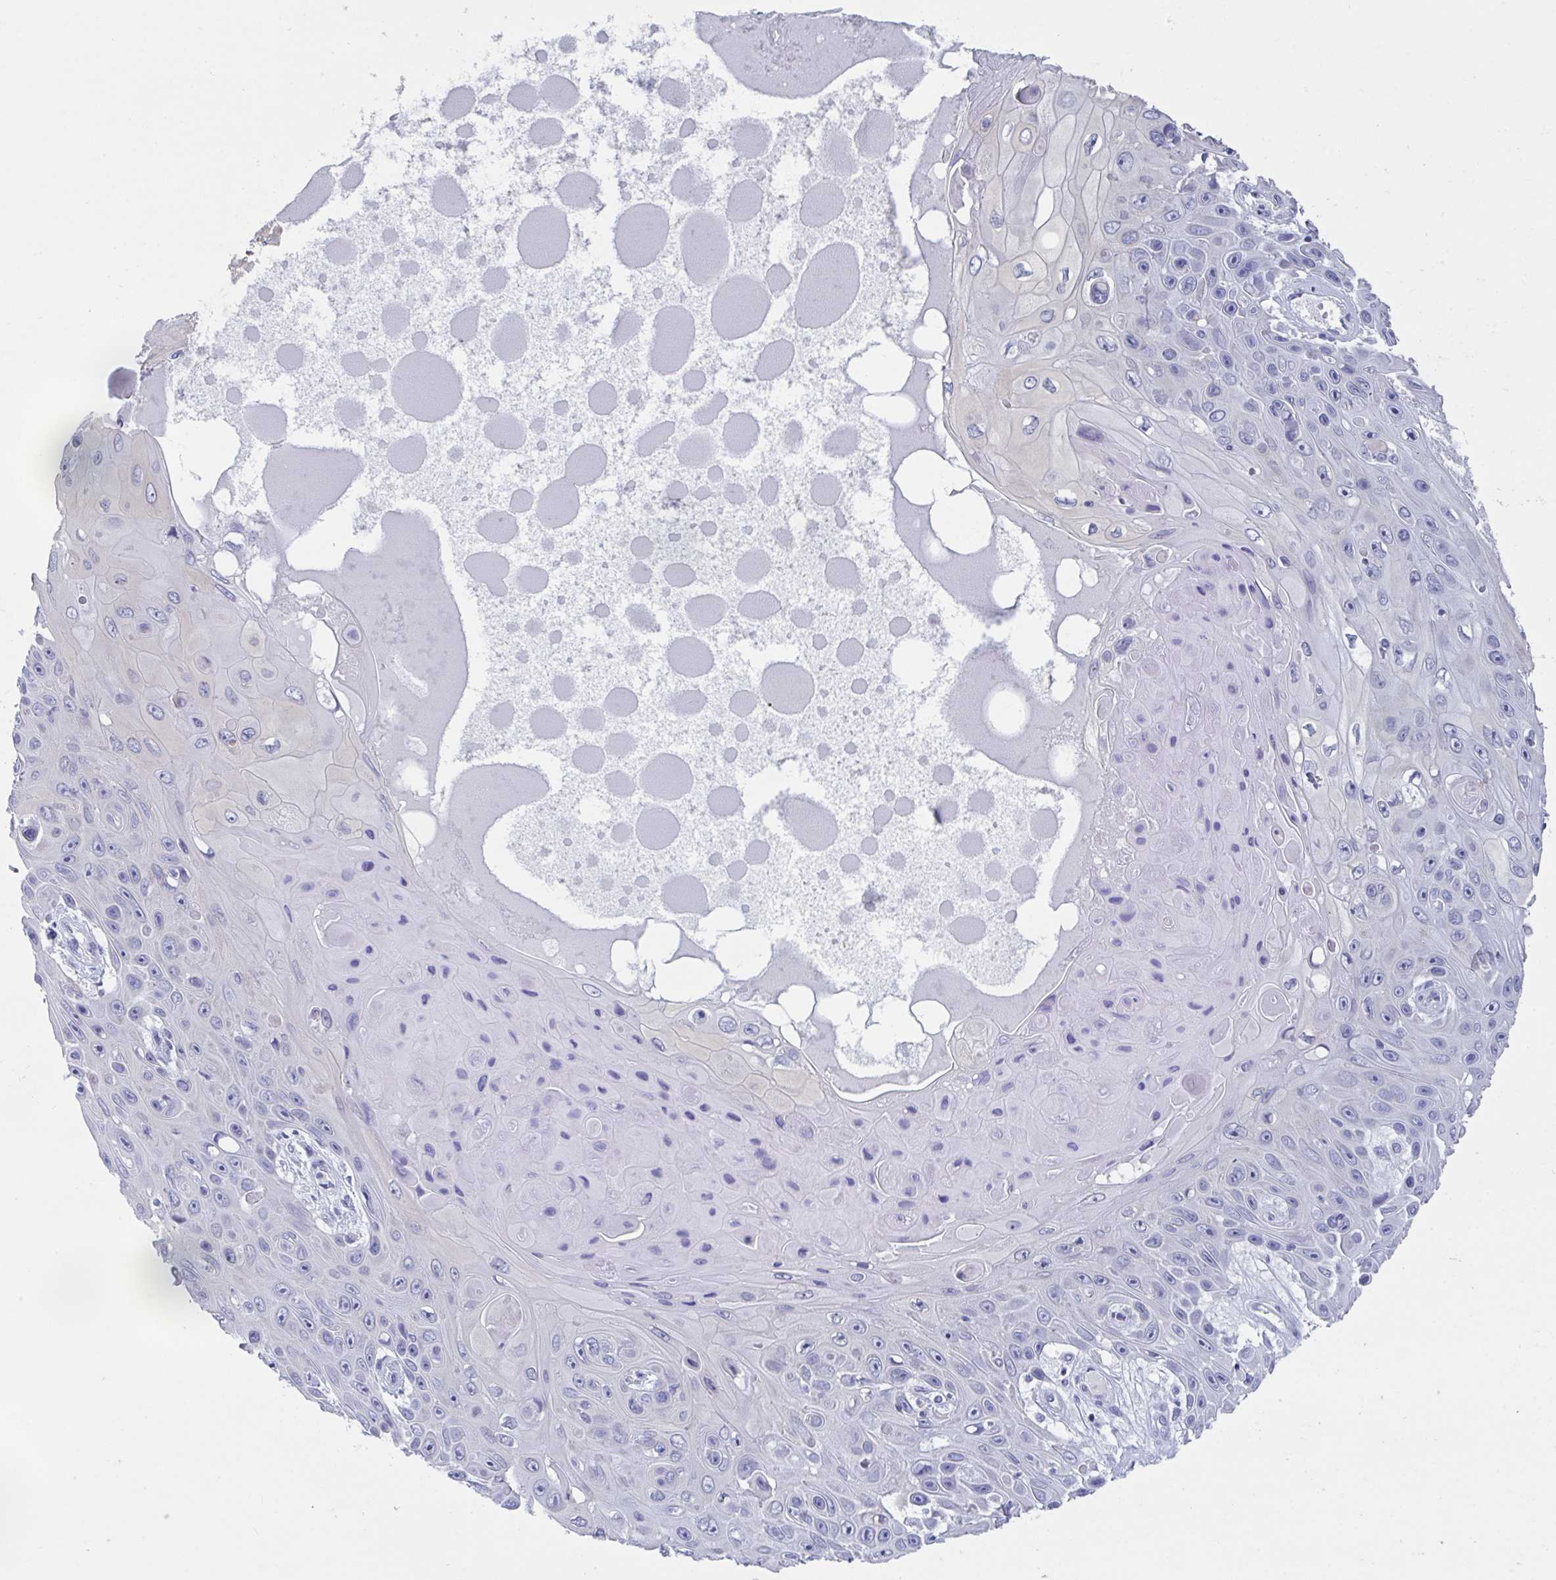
{"staining": {"intensity": "negative", "quantity": "none", "location": "none"}, "tissue": "skin cancer", "cell_type": "Tumor cells", "image_type": "cancer", "snomed": [{"axis": "morphology", "description": "Squamous cell carcinoma, NOS"}, {"axis": "topography", "description": "Skin"}], "caption": "Immunohistochemistry (IHC) micrograph of skin cancer (squamous cell carcinoma) stained for a protein (brown), which exhibits no staining in tumor cells.", "gene": "CDX4", "patient": {"sex": "male", "age": 82}}